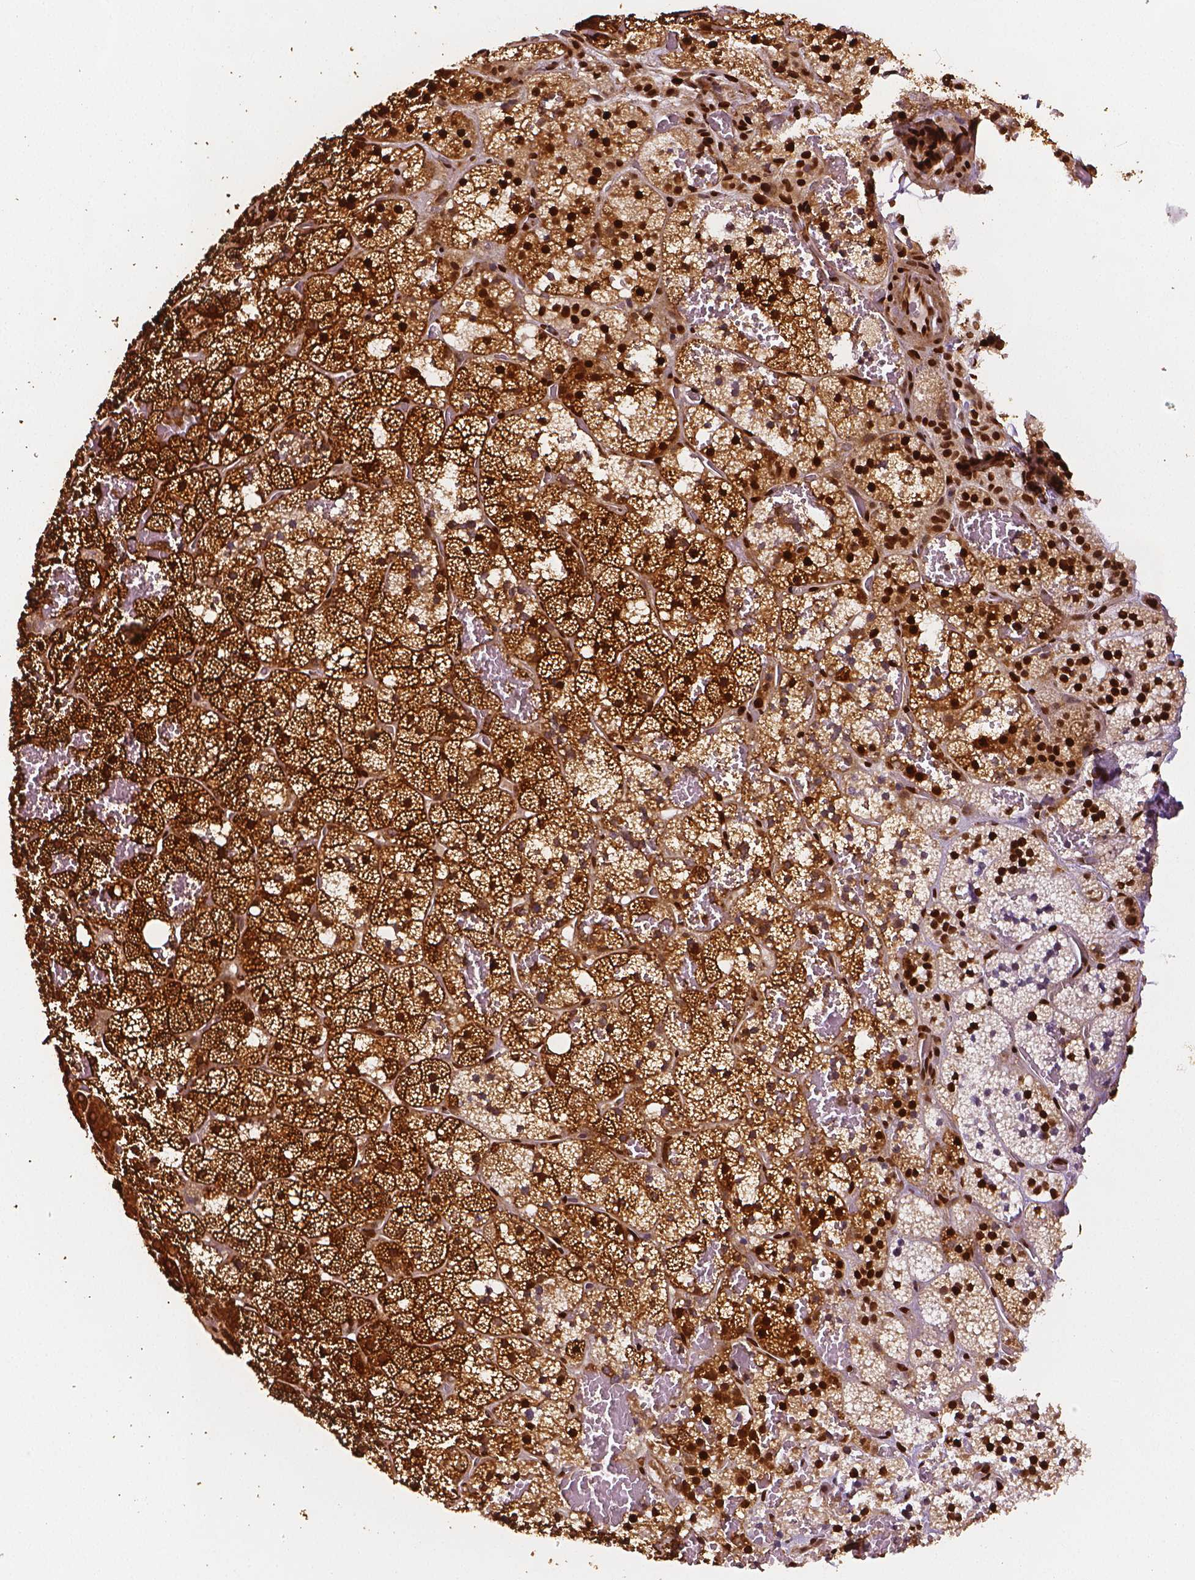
{"staining": {"intensity": "strong", "quantity": ">75%", "location": "cytoplasmic/membranous"}, "tissue": "adrenal gland", "cell_type": "Glandular cells", "image_type": "normal", "snomed": [{"axis": "morphology", "description": "Normal tissue, NOS"}, {"axis": "topography", "description": "Adrenal gland"}], "caption": "Strong cytoplasmic/membranous protein expression is identified in approximately >75% of glandular cells in adrenal gland.", "gene": "STAT3", "patient": {"sex": "male", "age": 53}}